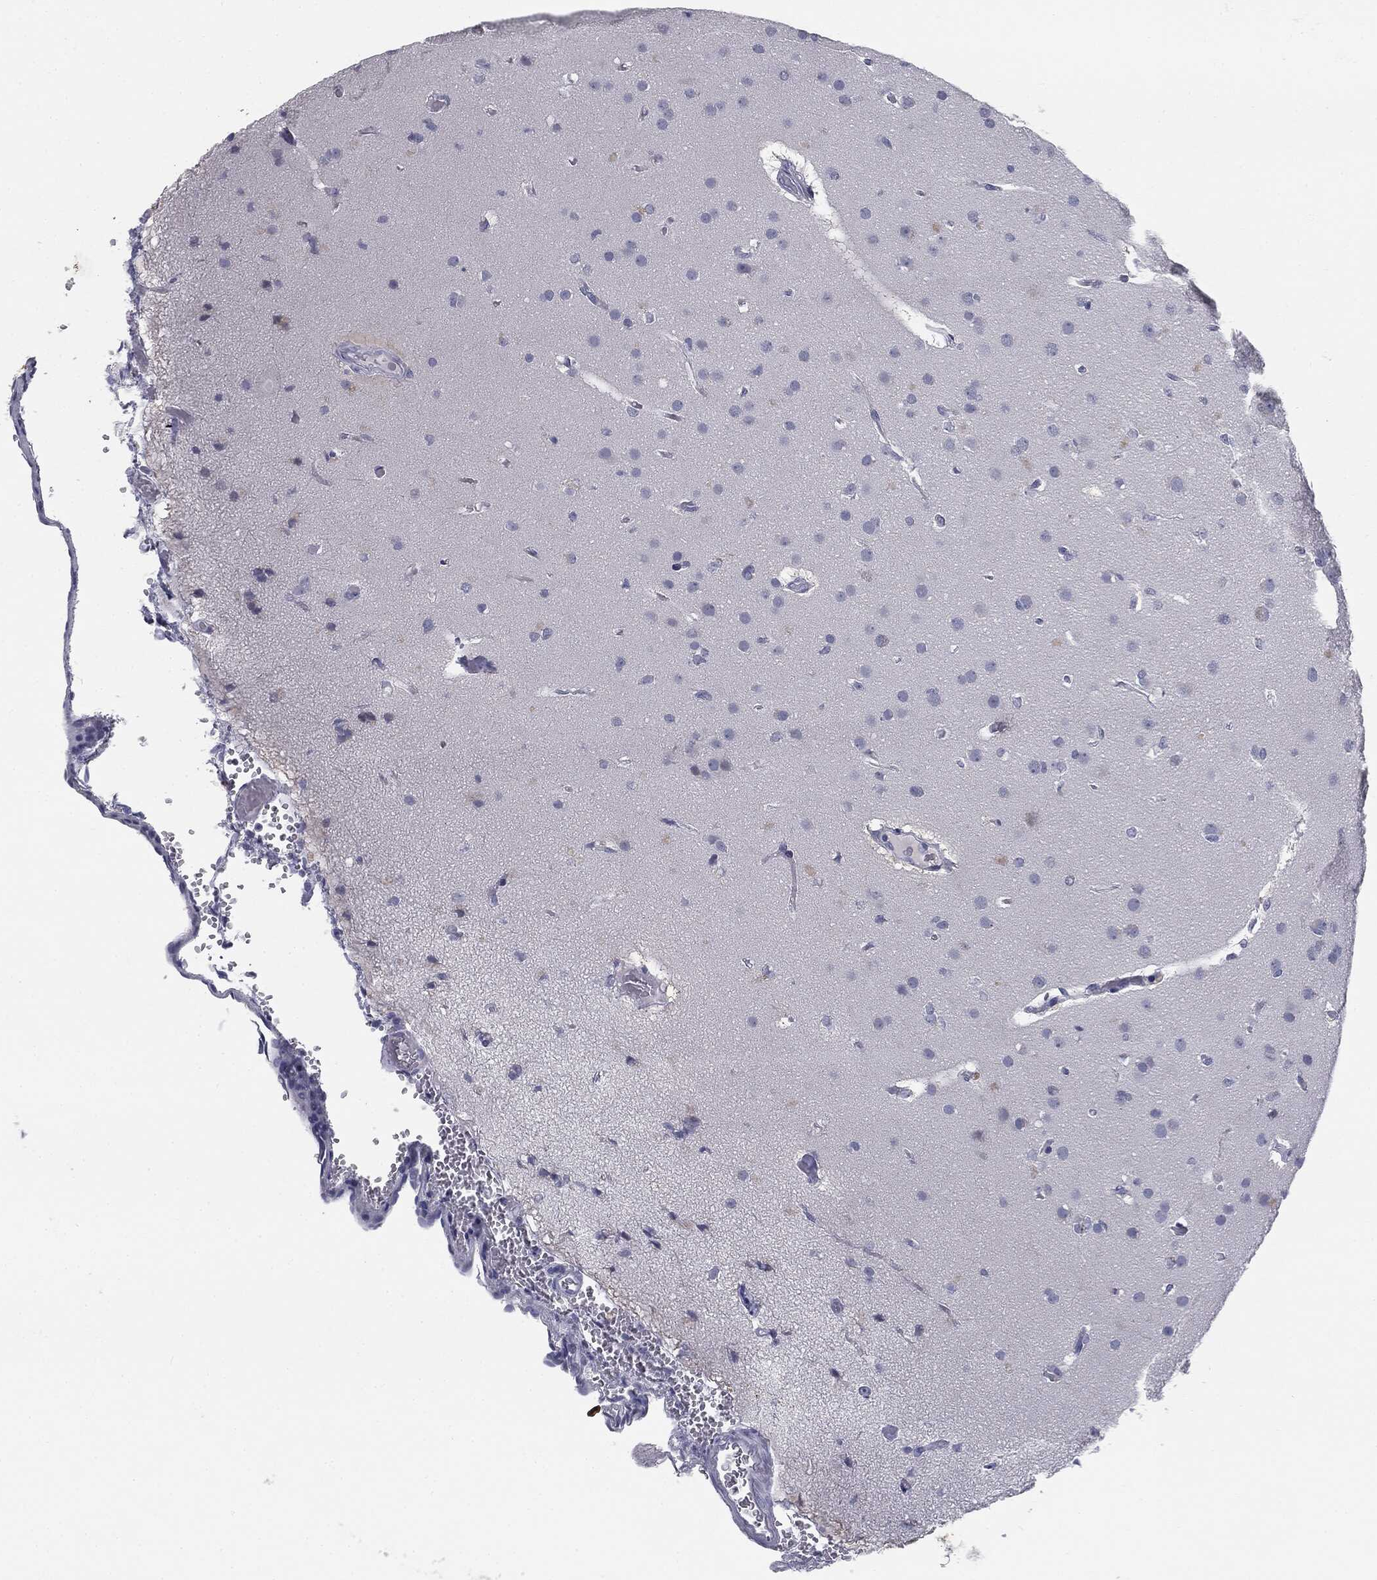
{"staining": {"intensity": "negative", "quantity": "none", "location": "none"}, "tissue": "glioma", "cell_type": "Tumor cells", "image_type": "cancer", "snomed": [{"axis": "morphology", "description": "Glioma, malignant, NOS"}, {"axis": "topography", "description": "Cerebral cortex"}], "caption": "Glioma stained for a protein using IHC displays no staining tumor cells.", "gene": "MUC5AC", "patient": {"sex": "male", "age": 58}}